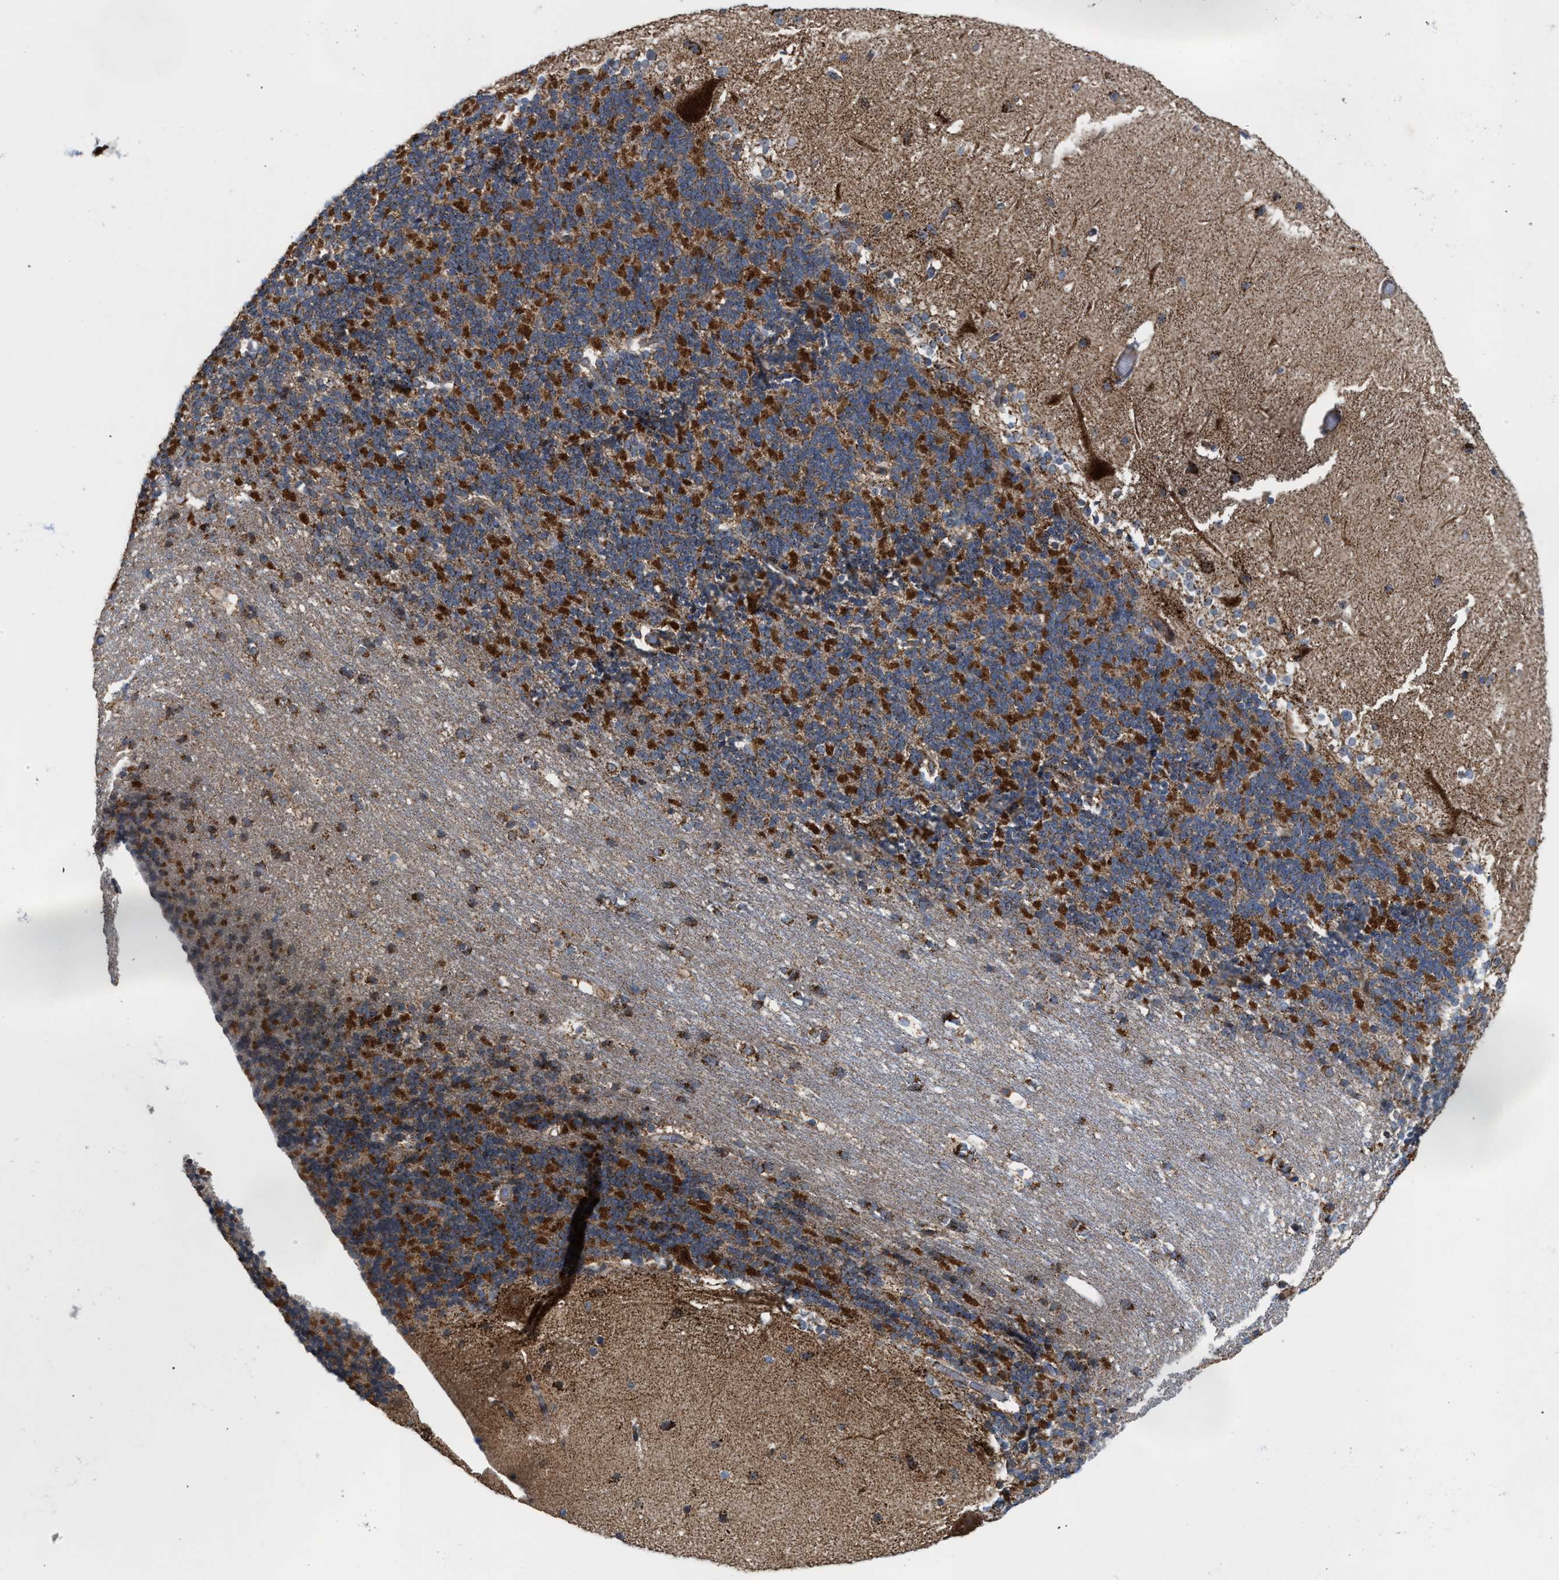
{"staining": {"intensity": "strong", "quantity": "25%-75%", "location": "cytoplasmic/membranous"}, "tissue": "cerebellum", "cell_type": "Cells in granular layer", "image_type": "normal", "snomed": [{"axis": "morphology", "description": "Normal tissue, NOS"}, {"axis": "topography", "description": "Cerebellum"}], "caption": "About 25%-75% of cells in granular layer in unremarkable cerebellum demonstrate strong cytoplasmic/membranous protein expression as visualized by brown immunohistochemical staining.", "gene": "TACO1", "patient": {"sex": "female", "age": 19}}